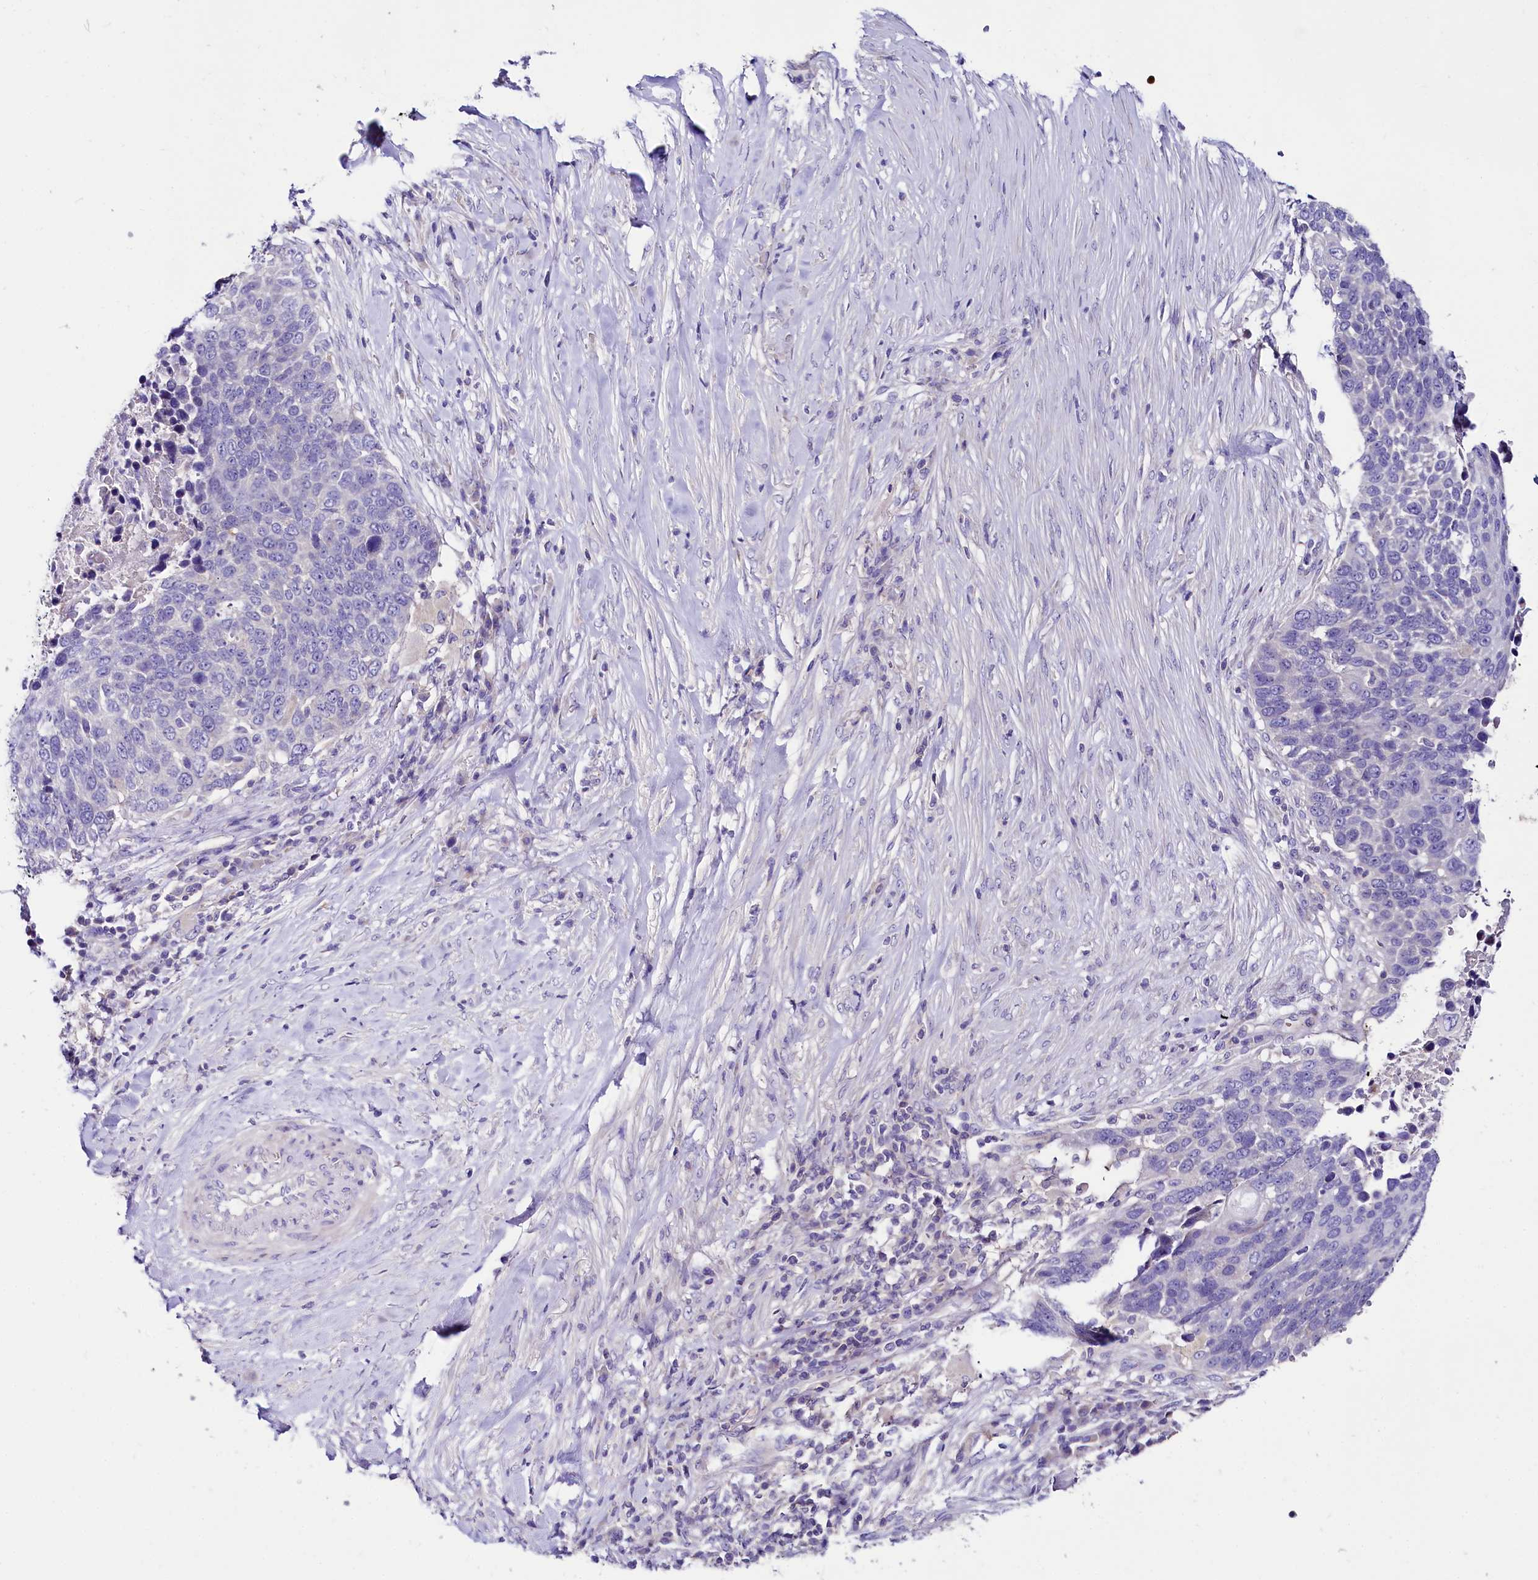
{"staining": {"intensity": "negative", "quantity": "none", "location": "none"}, "tissue": "lung cancer", "cell_type": "Tumor cells", "image_type": "cancer", "snomed": [{"axis": "morphology", "description": "Normal tissue, NOS"}, {"axis": "morphology", "description": "Squamous cell carcinoma, NOS"}, {"axis": "topography", "description": "Lymph node"}, {"axis": "topography", "description": "Lung"}], "caption": "Immunohistochemistry (IHC) of human lung cancer (squamous cell carcinoma) shows no staining in tumor cells. (Immunohistochemistry, brightfield microscopy, high magnification).", "gene": "ABHD5", "patient": {"sex": "male", "age": 66}}